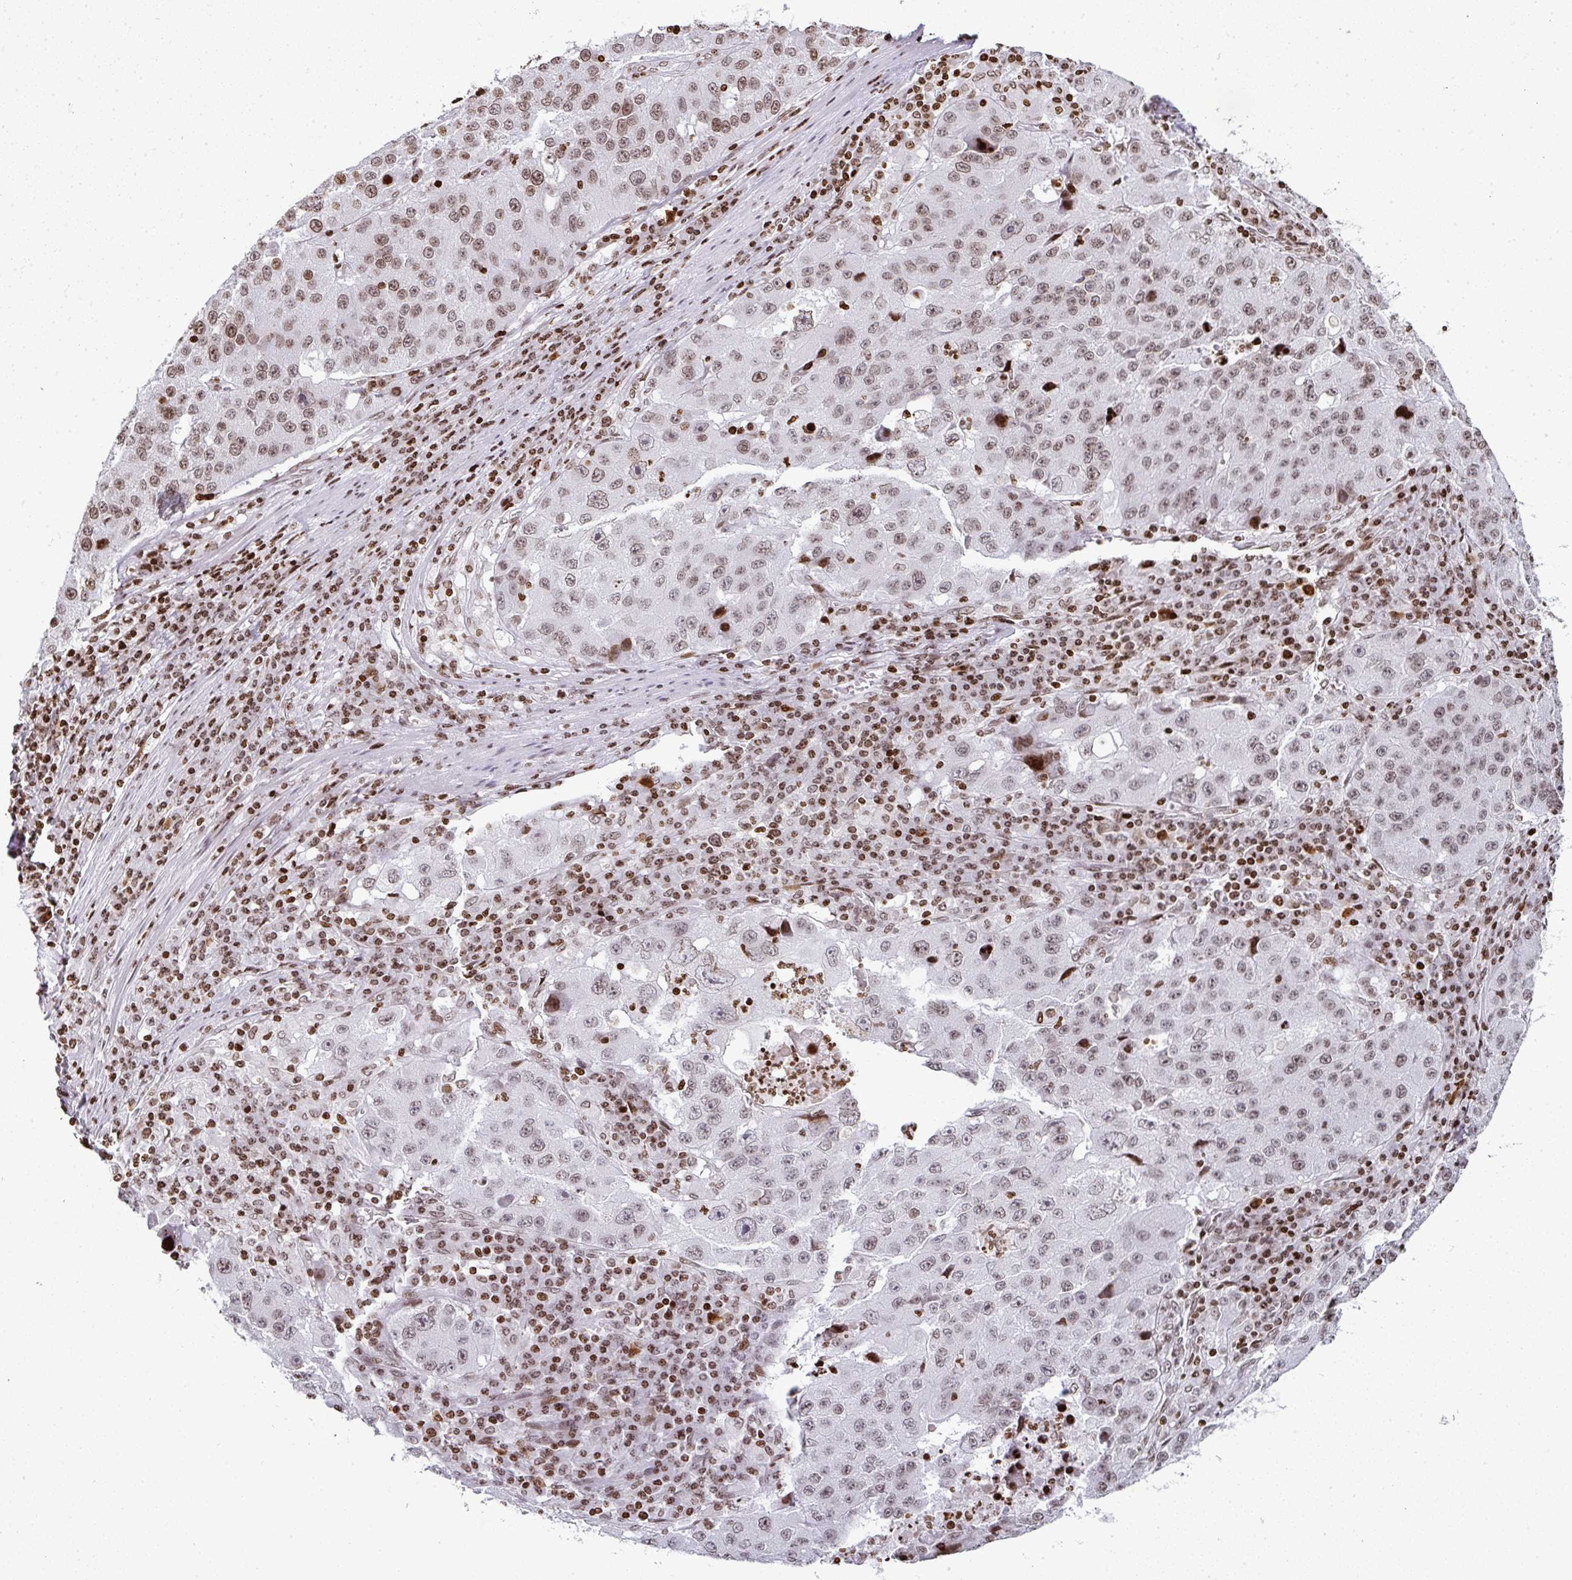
{"staining": {"intensity": "weak", "quantity": ">75%", "location": "nuclear"}, "tissue": "stomach cancer", "cell_type": "Tumor cells", "image_type": "cancer", "snomed": [{"axis": "morphology", "description": "Adenocarcinoma, NOS"}, {"axis": "topography", "description": "Stomach"}], "caption": "Approximately >75% of tumor cells in human stomach cancer exhibit weak nuclear protein positivity as visualized by brown immunohistochemical staining.", "gene": "RASL11A", "patient": {"sex": "male", "age": 71}}